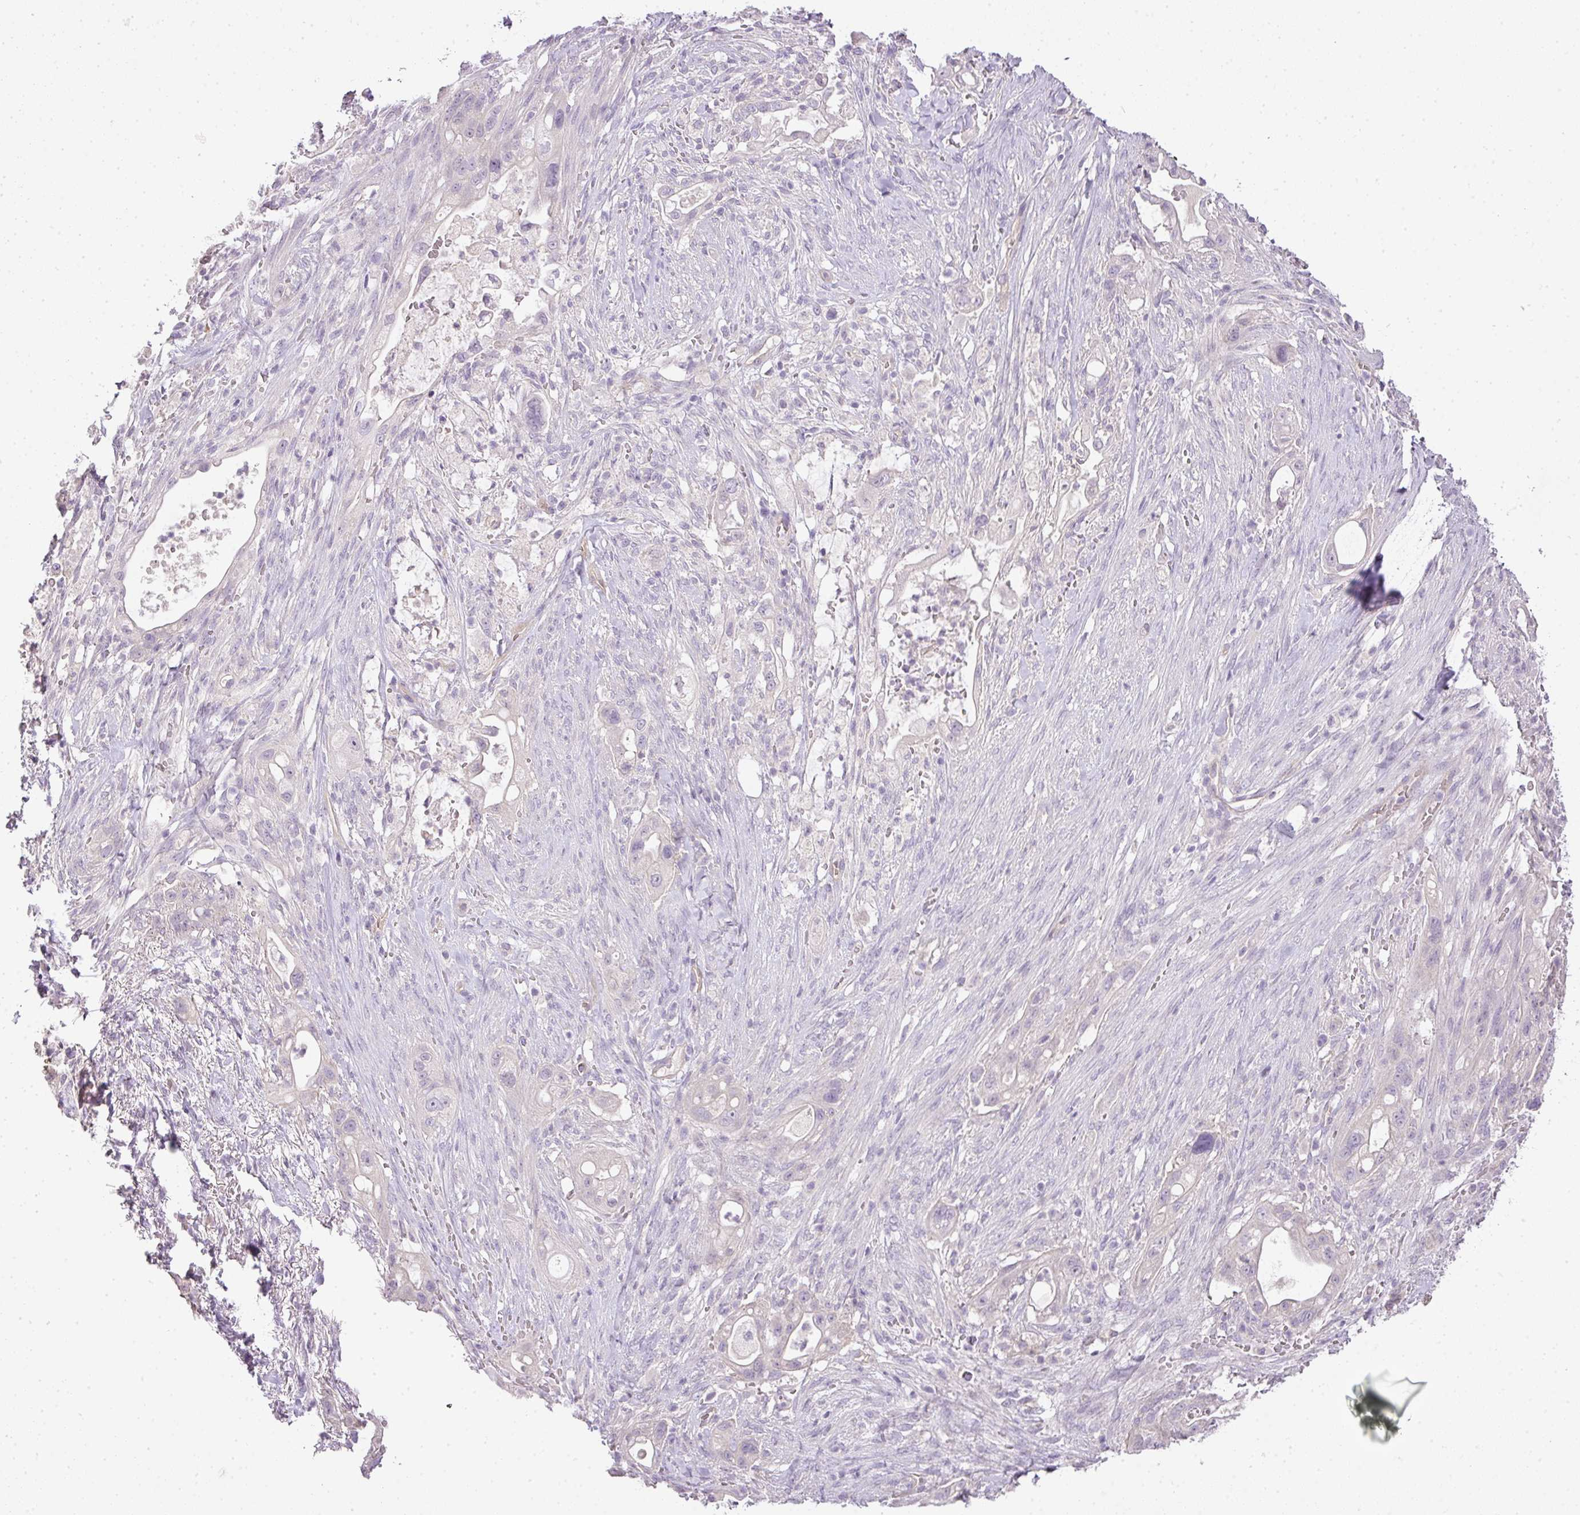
{"staining": {"intensity": "negative", "quantity": "none", "location": "none"}, "tissue": "pancreatic cancer", "cell_type": "Tumor cells", "image_type": "cancer", "snomed": [{"axis": "morphology", "description": "Adenocarcinoma, NOS"}, {"axis": "topography", "description": "Pancreas"}], "caption": "Immunohistochemistry of human adenocarcinoma (pancreatic) demonstrates no expression in tumor cells.", "gene": "RAX2", "patient": {"sex": "male", "age": 44}}